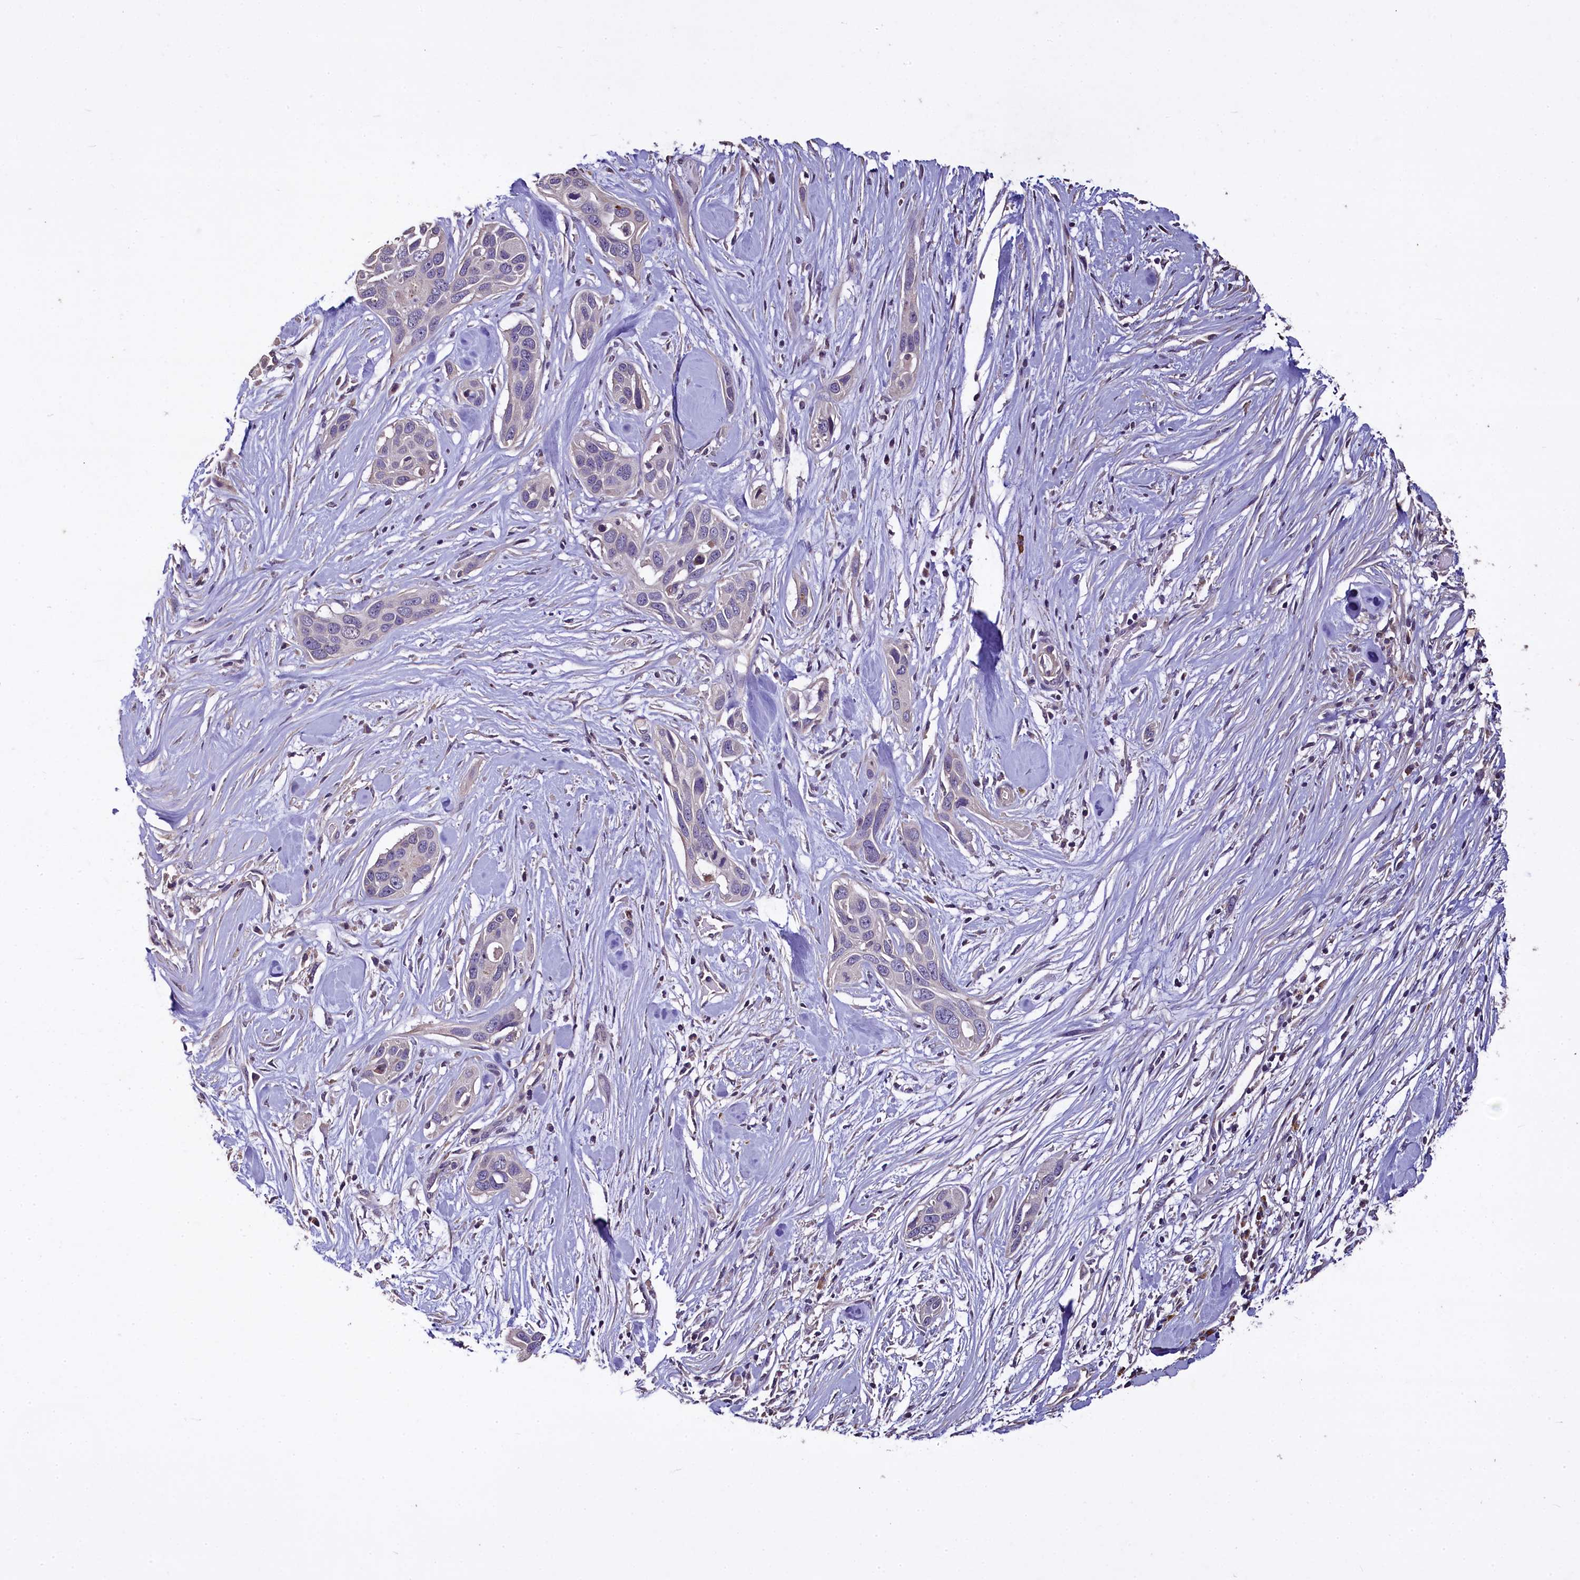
{"staining": {"intensity": "negative", "quantity": "none", "location": "none"}, "tissue": "pancreatic cancer", "cell_type": "Tumor cells", "image_type": "cancer", "snomed": [{"axis": "morphology", "description": "Adenocarcinoma, NOS"}, {"axis": "topography", "description": "Pancreas"}], "caption": "This is an immunohistochemistry (IHC) image of human pancreatic cancer. There is no positivity in tumor cells.", "gene": "COQ9", "patient": {"sex": "female", "age": 60}}